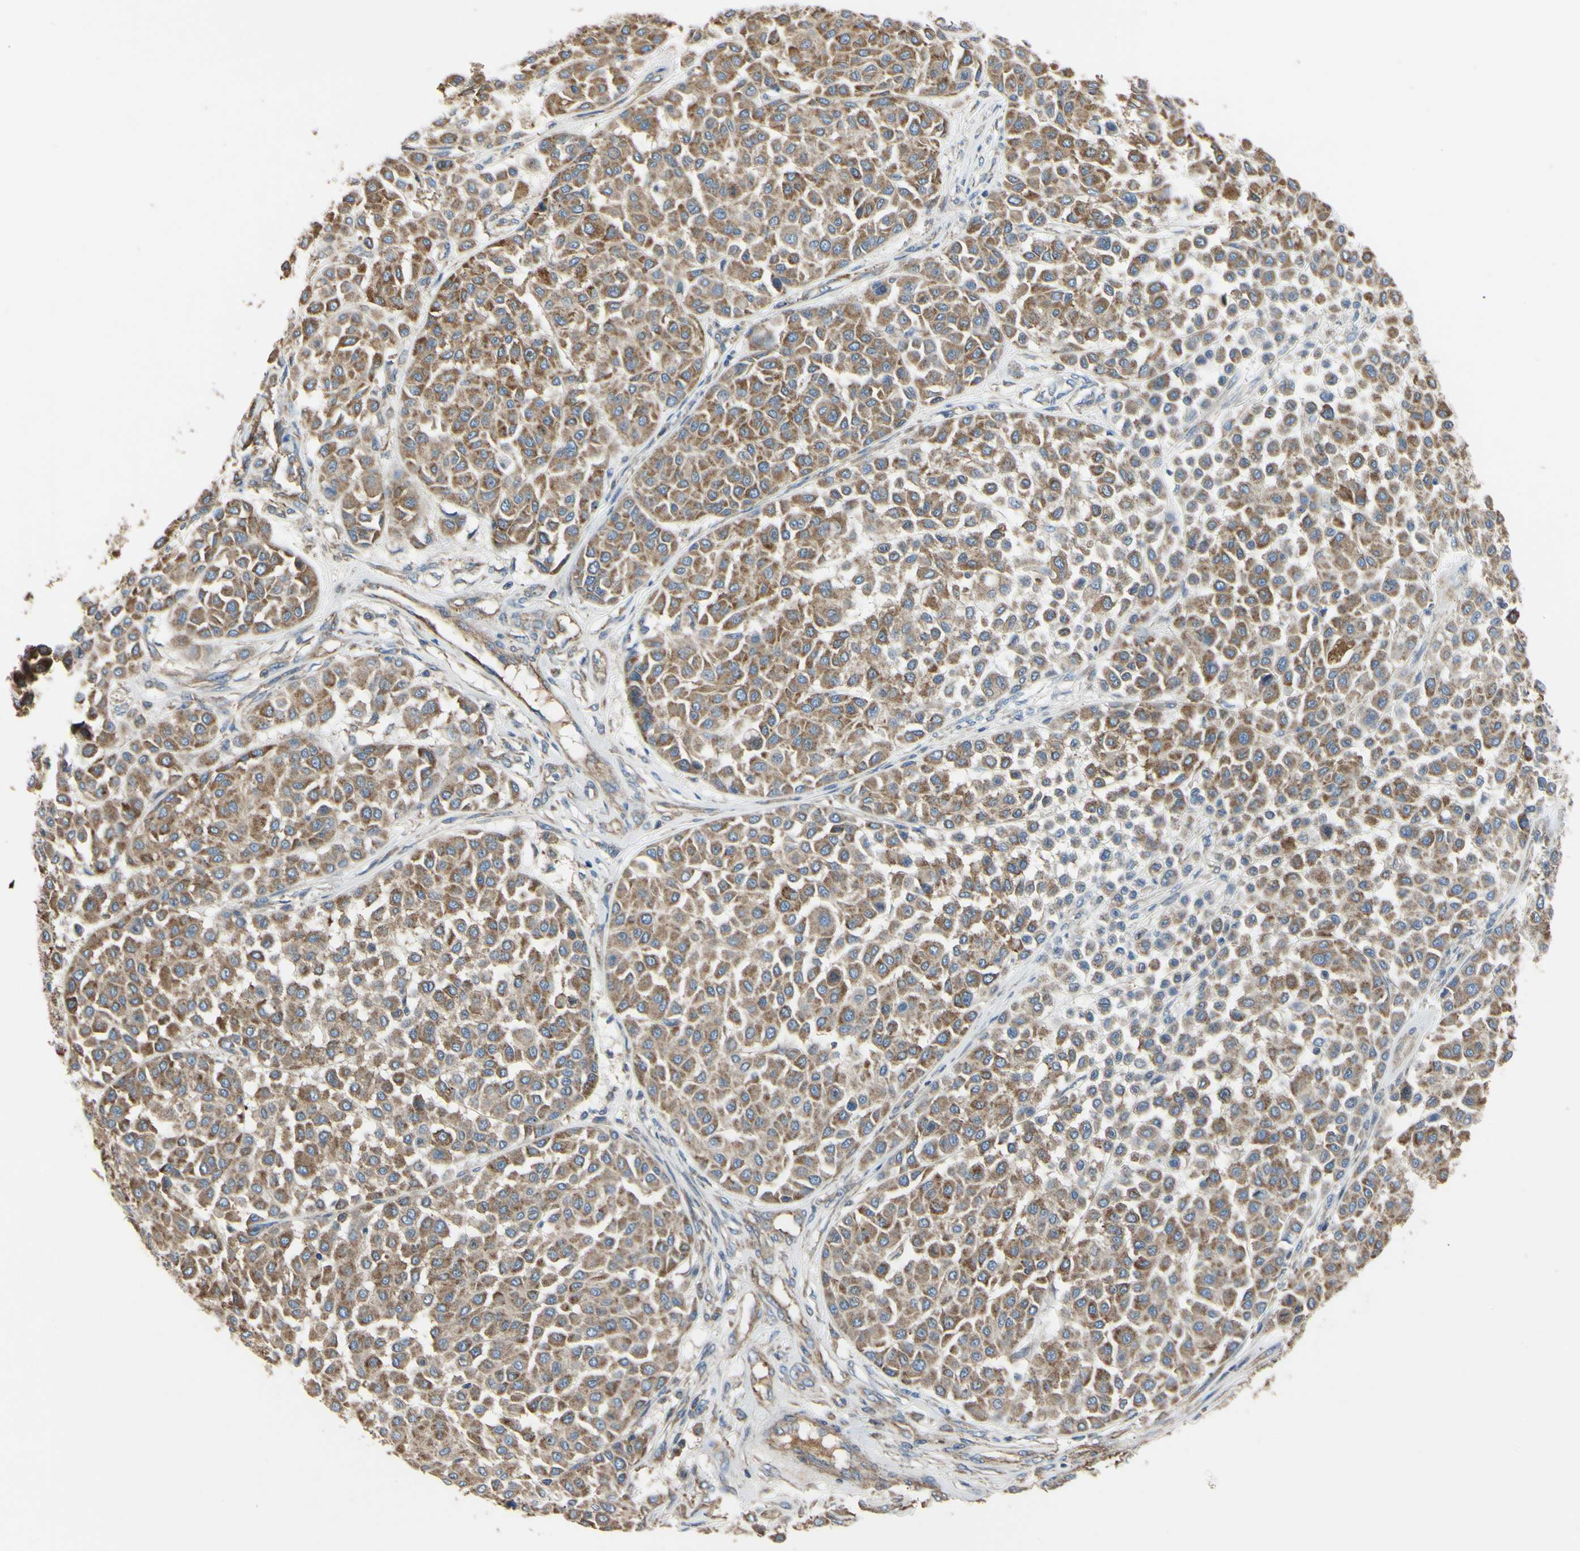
{"staining": {"intensity": "moderate", "quantity": ">75%", "location": "cytoplasmic/membranous"}, "tissue": "melanoma", "cell_type": "Tumor cells", "image_type": "cancer", "snomed": [{"axis": "morphology", "description": "Malignant melanoma, Metastatic site"}, {"axis": "topography", "description": "Soft tissue"}], "caption": "Moderate cytoplasmic/membranous expression for a protein is present in about >75% of tumor cells of melanoma using immunohistochemistry.", "gene": "BECN1", "patient": {"sex": "male", "age": 41}}